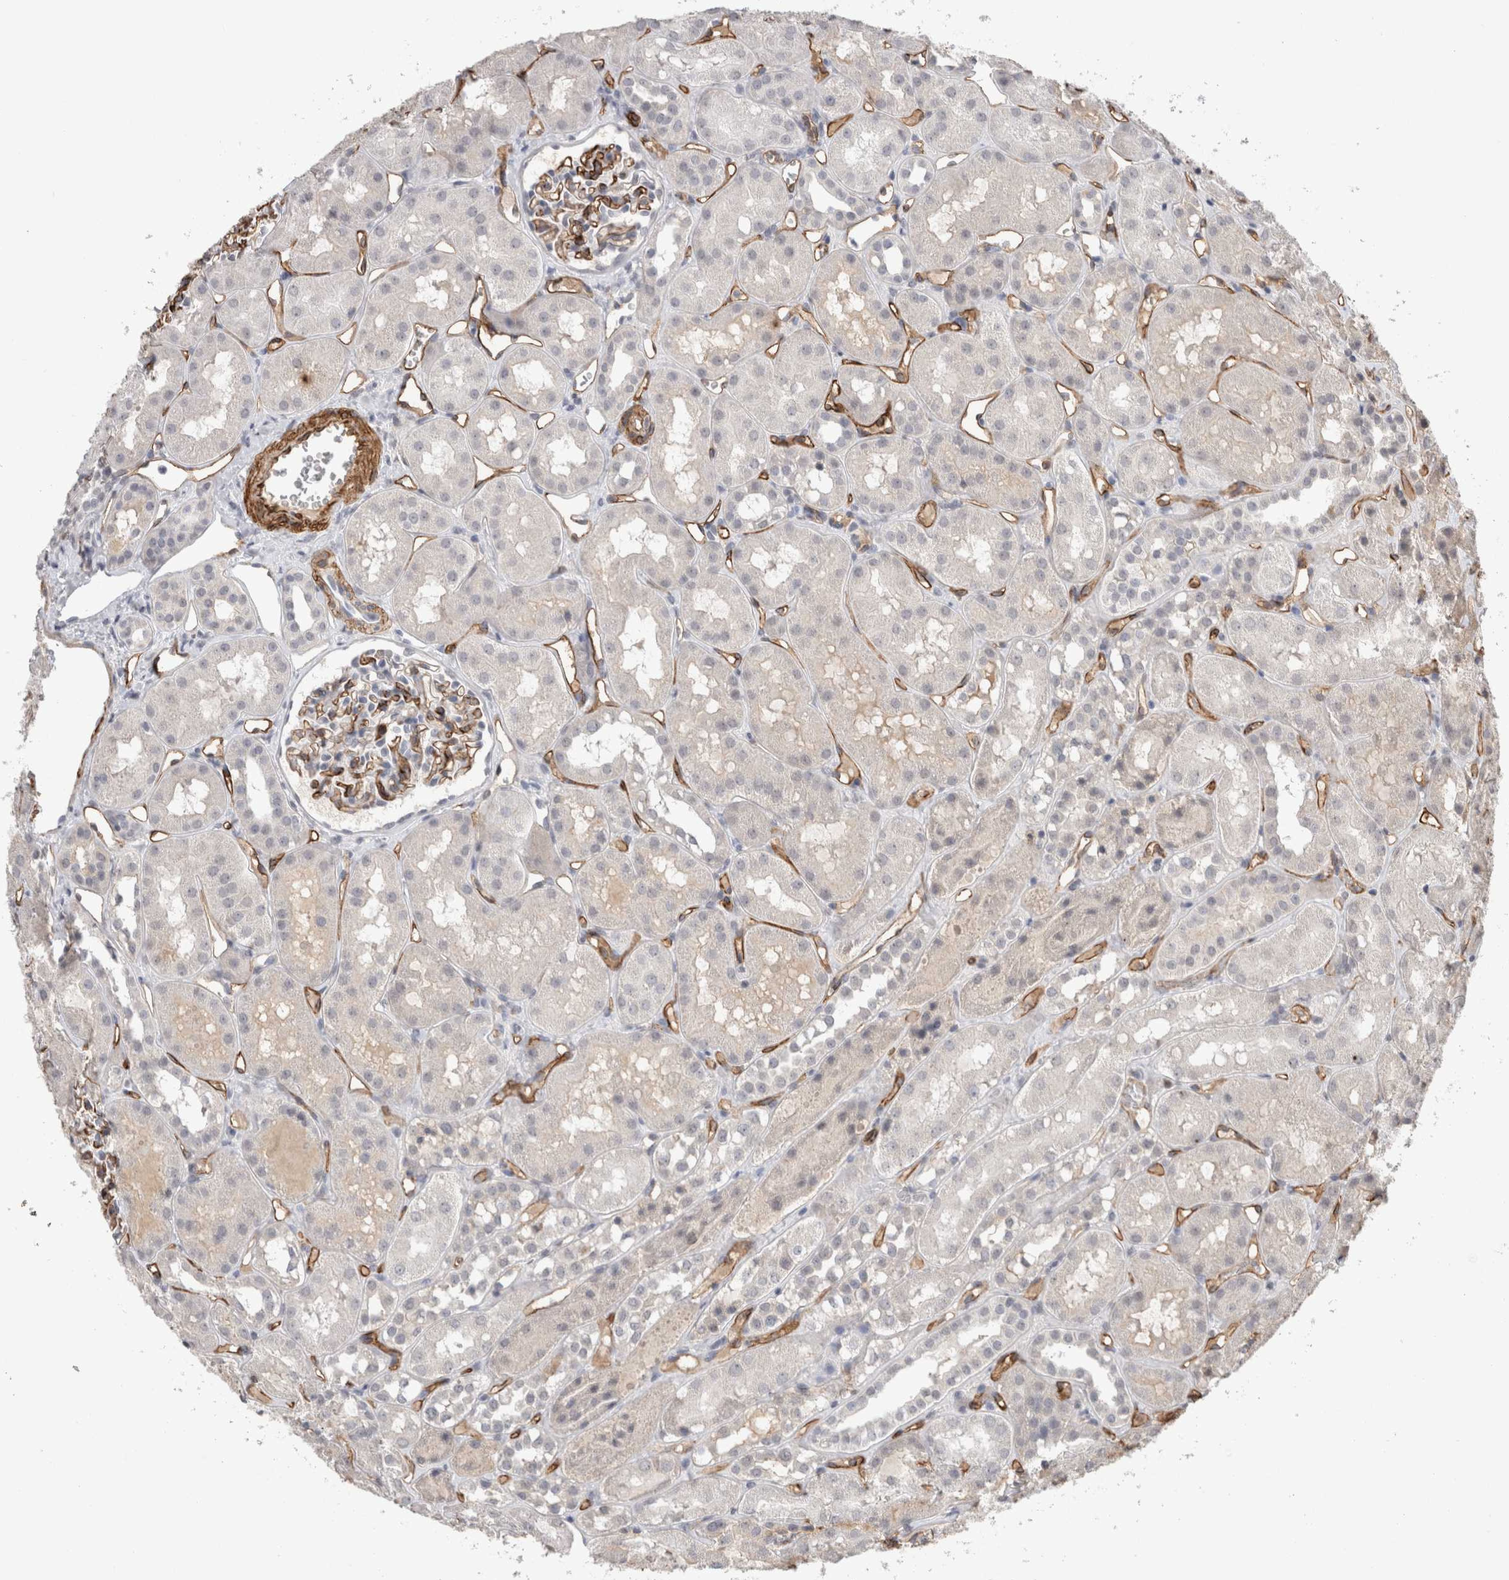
{"staining": {"intensity": "moderate", "quantity": "25%-75%", "location": "cytoplasmic/membranous"}, "tissue": "kidney", "cell_type": "Cells in glomeruli", "image_type": "normal", "snomed": [{"axis": "morphology", "description": "Normal tissue, NOS"}, {"axis": "topography", "description": "Kidney"}], "caption": "A photomicrograph showing moderate cytoplasmic/membranous expression in approximately 25%-75% of cells in glomeruli in unremarkable kidney, as visualized by brown immunohistochemical staining.", "gene": "CDH13", "patient": {"sex": "male", "age": 16}}